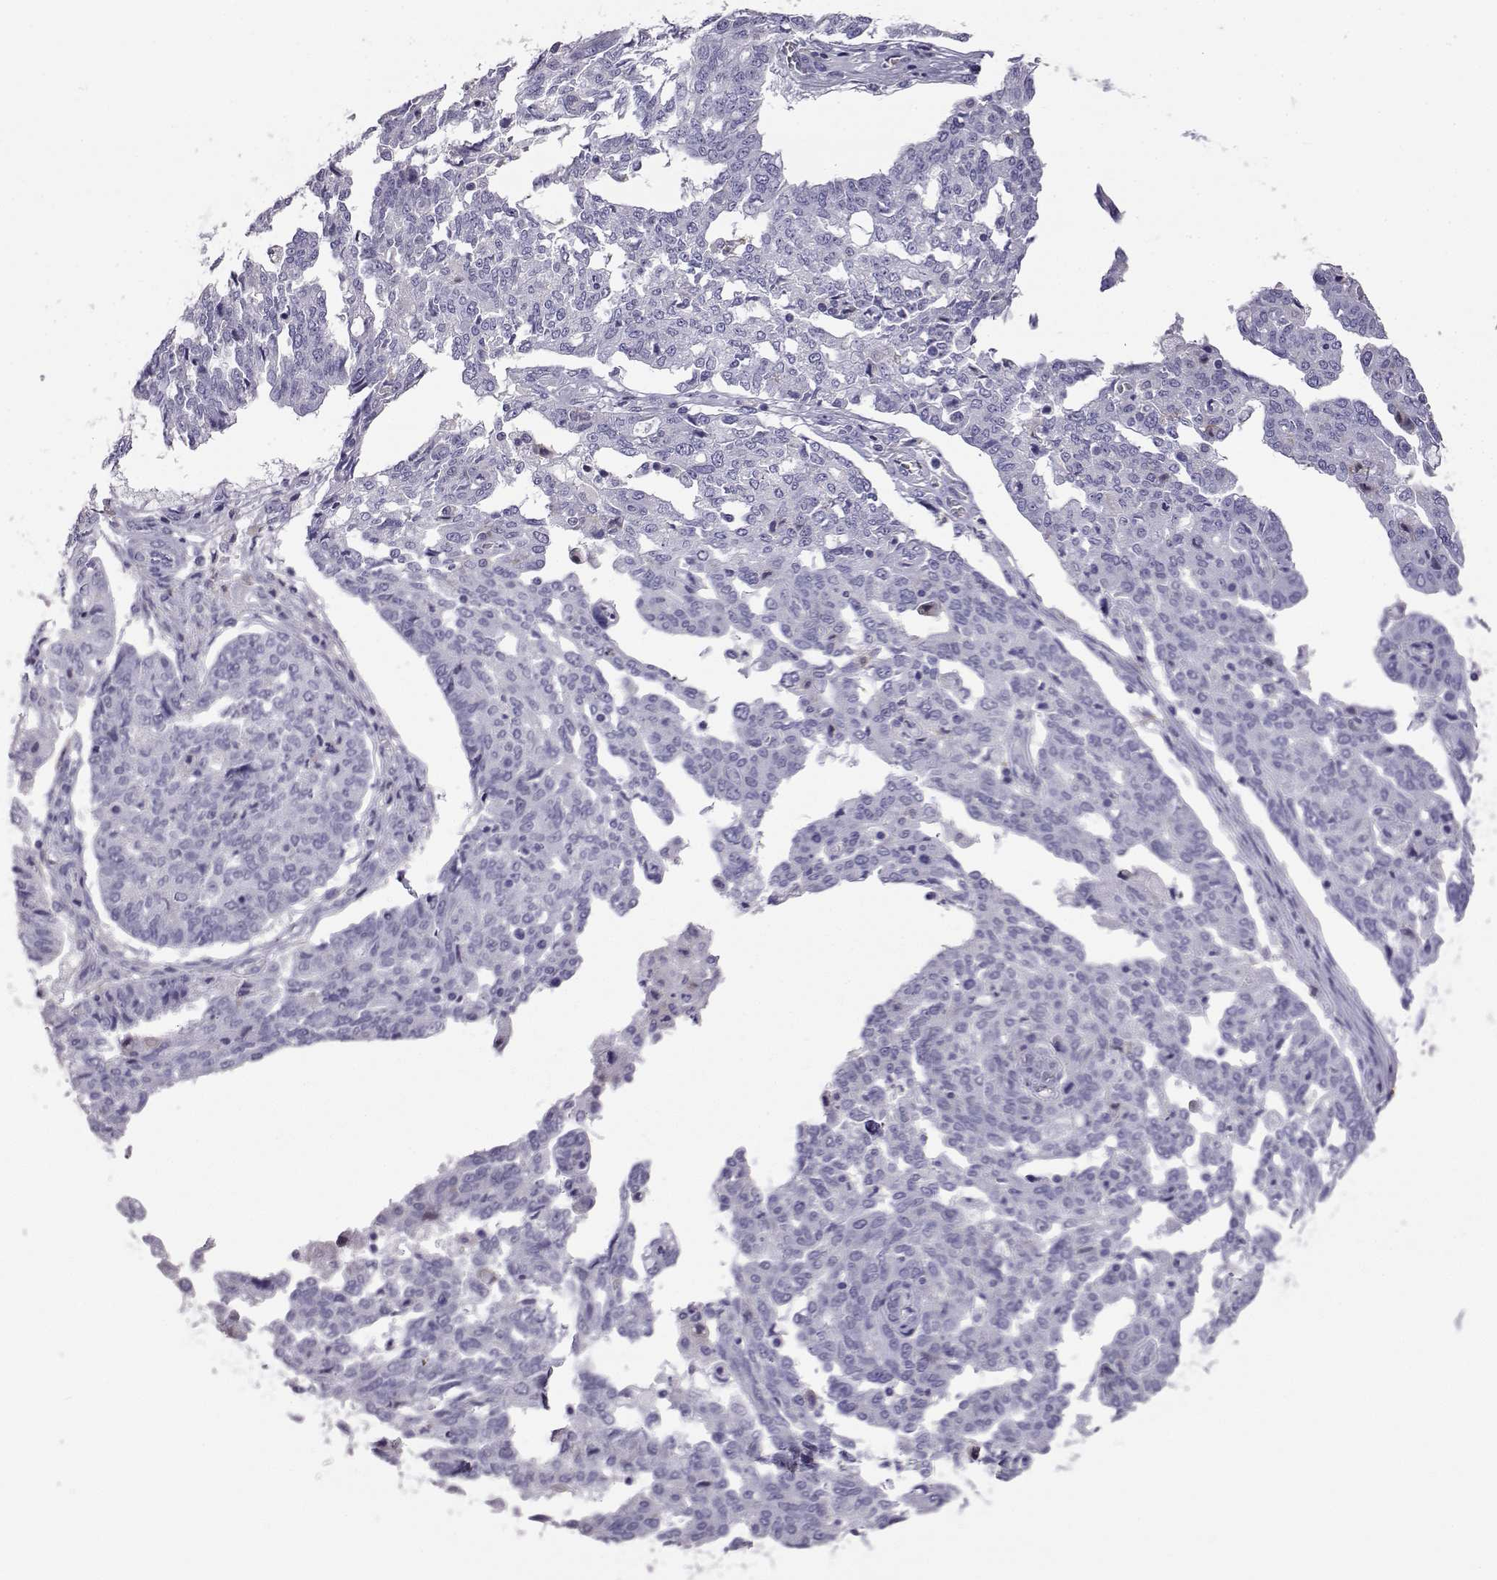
{"staining": {"intensity": "negative", "quantity": "none", "location": "none"}, "tissue": "ovarian cancer", "cell_type": "Tumor cells", "image_type": "cancer", "snomed": [{"axis": "morphology", "description": "Cystadenocarcinoma, serous, NOS"}, {"axis": "topography", "description": "Ovary"}], "caption": "Immunohistochemical staining of ovarian cancer (serous cystadenocarcinoma) demonstrates no significant staining in tumor cells.", "gene": "AKR1B1", "patient": {"sex": "female", "age": 67}}